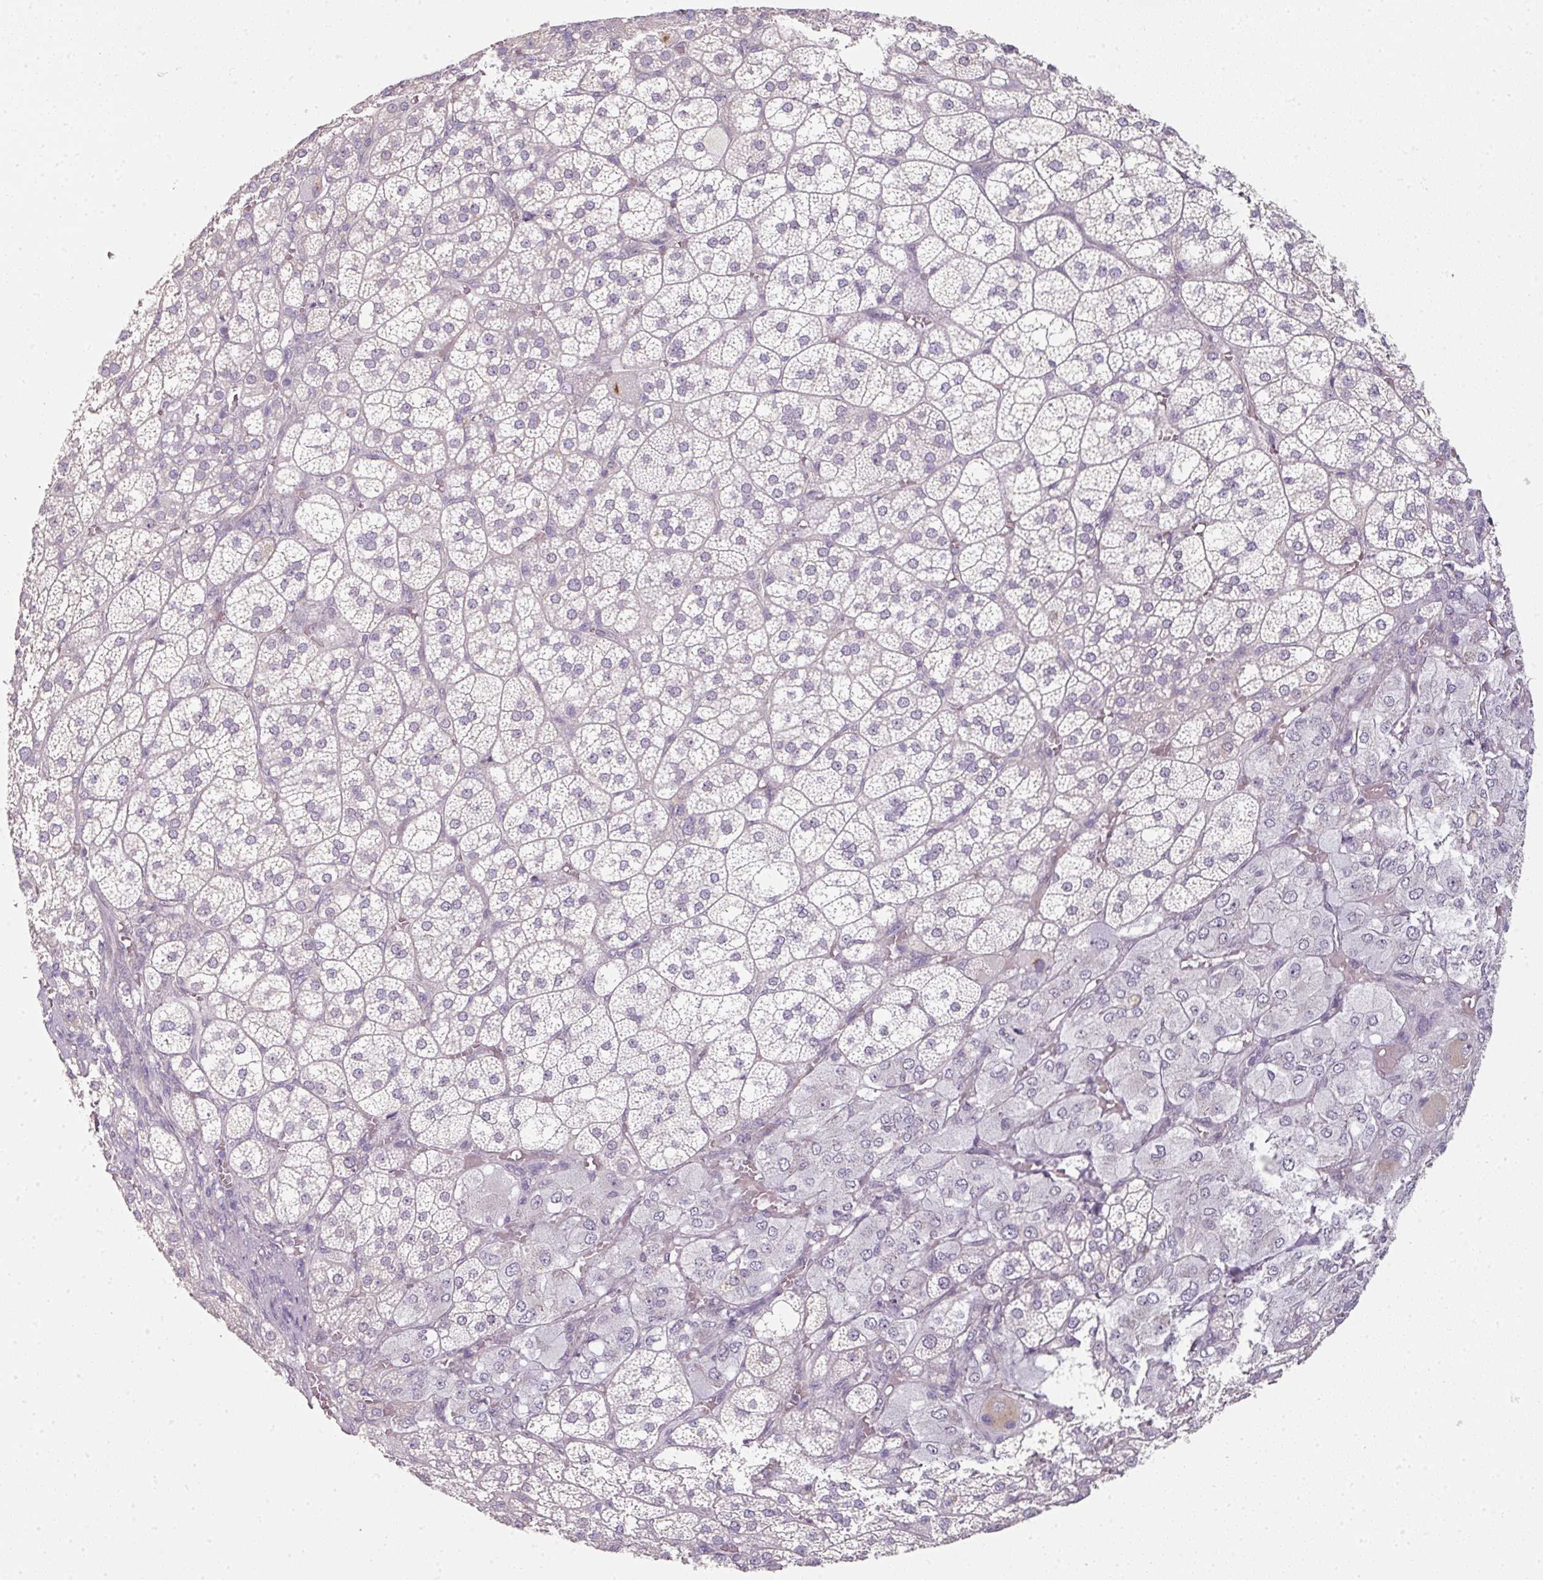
{"staining": {"intensity": "weak", "quantity": "<25%", "location": "cytoplasmic/membranous"}, "tissue": "adrenal gland", "cell_type": "Glandular cells", "image_type": "normal", "snomed": [{"axis": "morphology", "description": "Normal tissue, NOS"}, {"axis": "topography", "description": "Adrenal gland"}], "caption": "IHC micrograph of unremarkable human adrenal gland stained for a protein (brown), which displays no expression in glandular cells. Nuclei are stained in blue.", "gene": "C19orf33", "patient": {"sex": "female", "age": 60}}